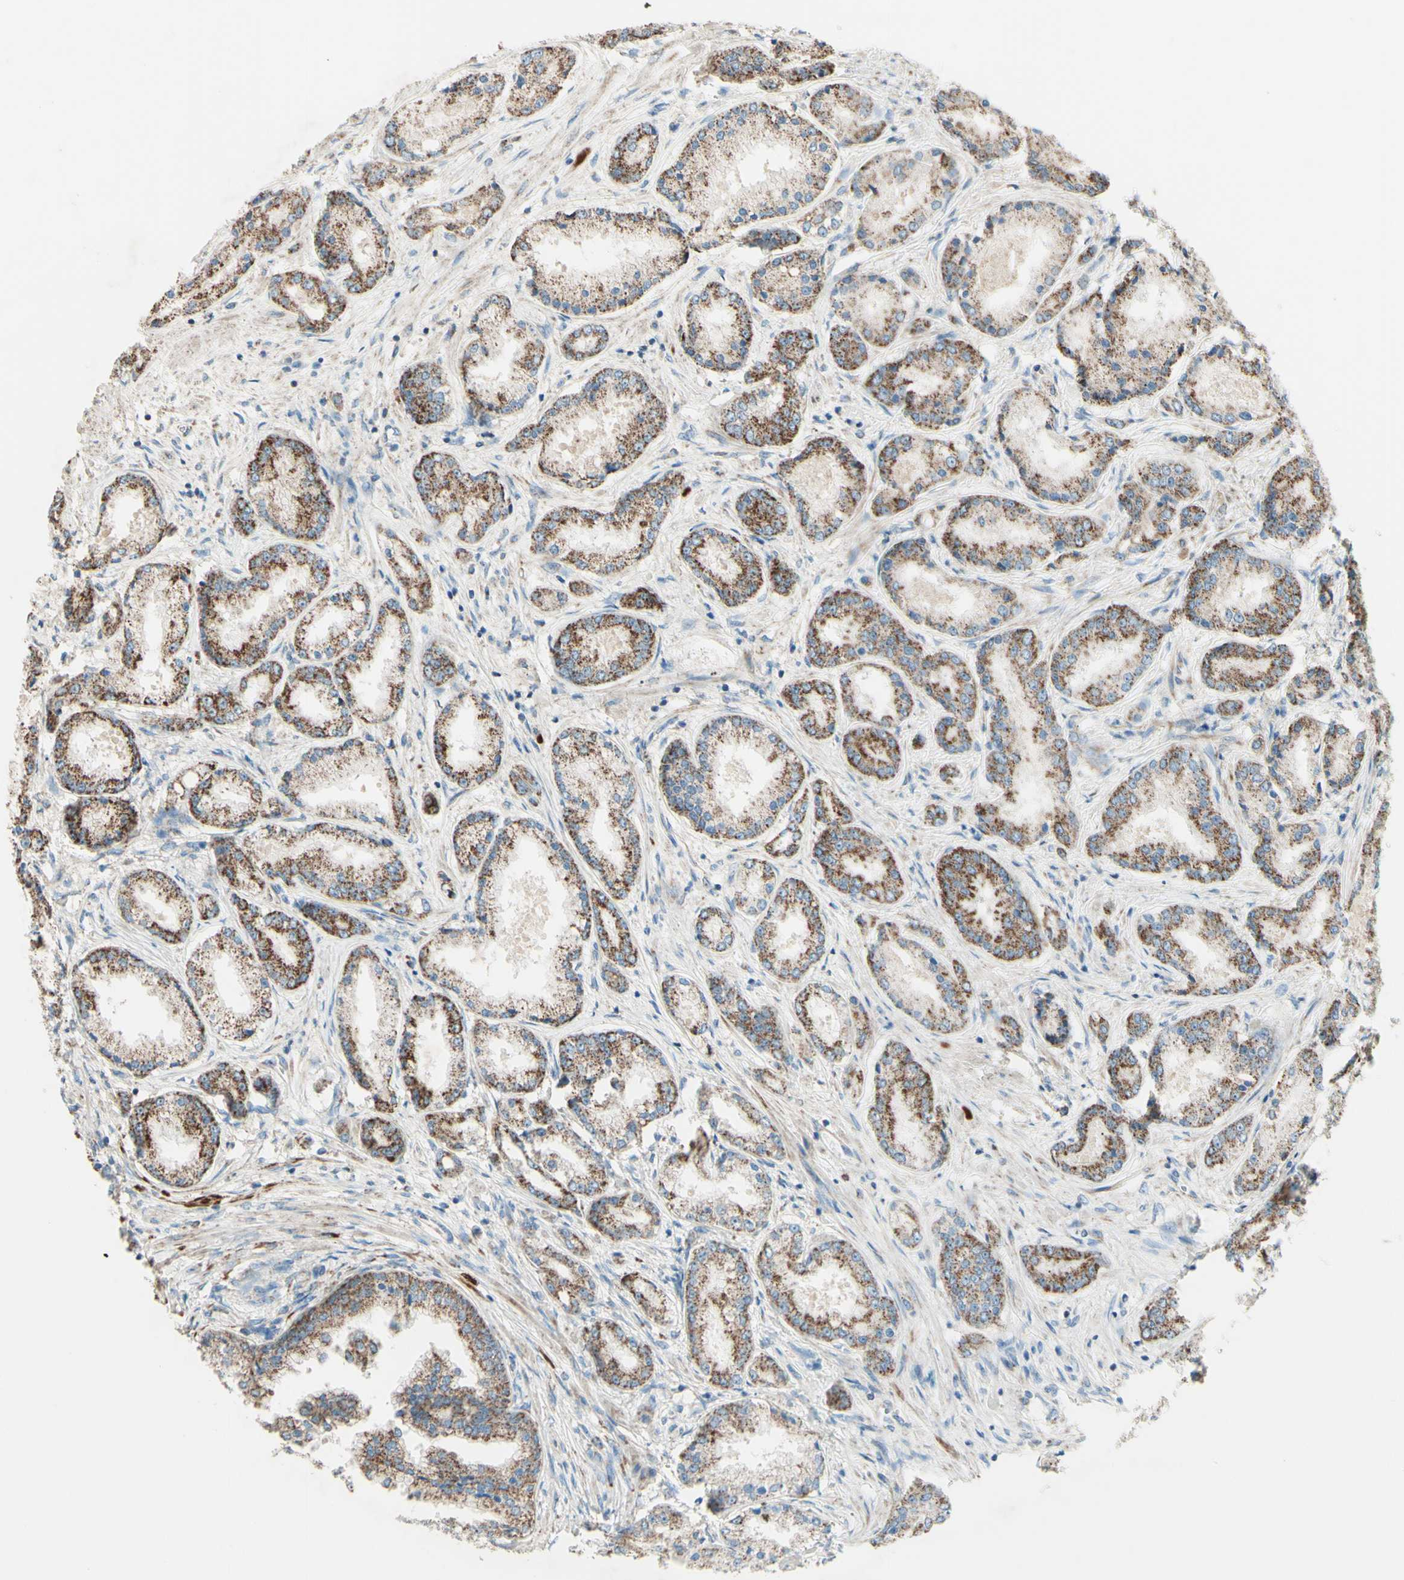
{"staining": {"intensity": "moderate", "quantity": ">75%", "location": "cytoplasmic/membranous"}, "tissue": "prostate cancer", "cell_type": "Tumor cells", "image_type": "cancer", "snomed": [{"axis": "morphology", "description": "Adenocarcinoma, High grade"}, {"axis": "topography", "description": "Prostate"}], "caption": "This is a photomicrograph of IHC staining of prostate cancer (high-grade adenocarcinoma), which shows moderate staining in the cytoplasmic/membranous of tumor cells.", "gene": "RHOT1", "patient": {"sex": "male", "age": 59}}